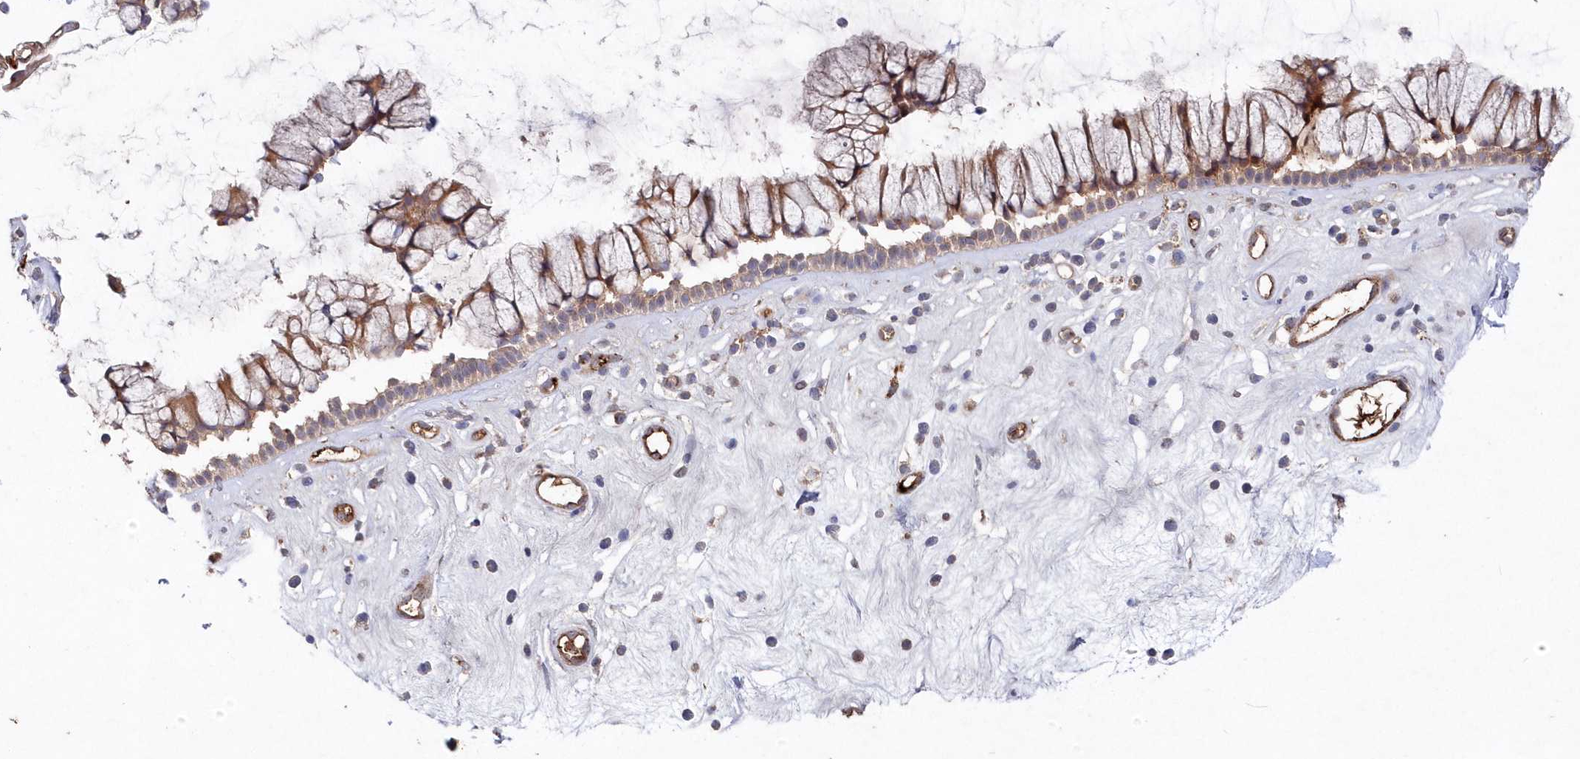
{"staining": {"intensity": "moderate", "quantity": ">75%", "location": "cytoplasmic/membranous"}, "tissue": "nasopharynx", "cell_type": "Respiratory epithelial cells", "image_type": "normal", "snomed": [{"axis": "morphology", "description": "Normal tissue, NOS"}, {"axis": "morphology", "description": "Inflammation, NOS"}, {"axis": "topography", "description": "Nasopharynx"}], "caption": "Immunohistochemical staining of unremarkable nasopharynx demonstrates moderate cytoplasmic/membranous protein expression in approximately >75% of respiratory epithelial cells.", "gene": "ABHD14B", "patient": {"sex": "male", "age": 29}}